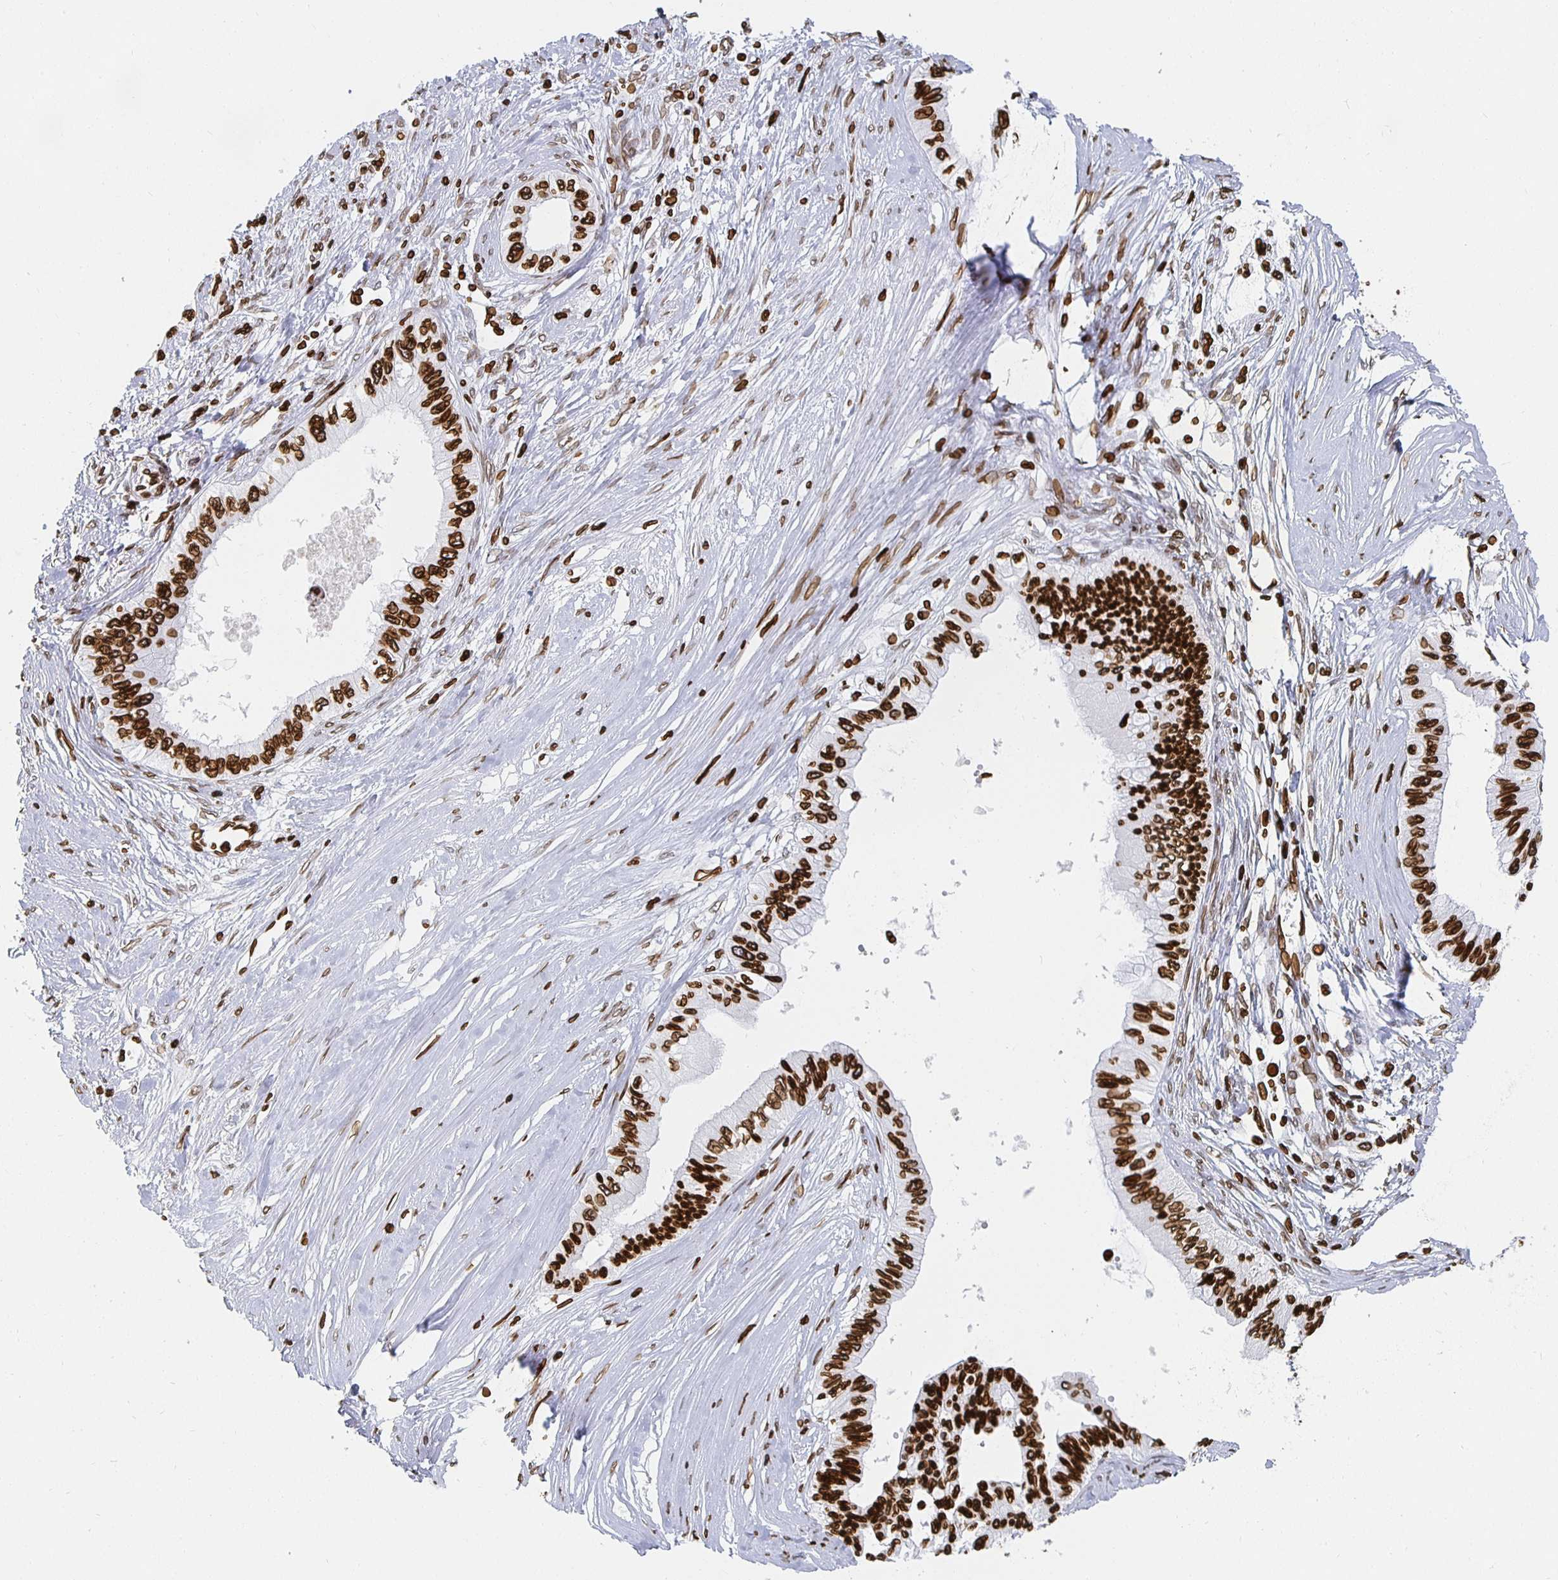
{"staining": {"intensity": "strong", "quantity": ">75%", "location": "cytoplasmic/membranous,nuclear"}, "tissue": "pancreatic cancer", "cell_type": "Tumor cells", "image_type": "cancer", "snomed": [{"axis": "morphology", "description": "Adenocarcinoma, NOS"}, {"axis": "topography", "description": "Pancreas"}], "caption": "Immunohistochemical staining of human pancreatic cancer reveals high levels of strong cytoplasmic/membranous and nuclear positivity in approximately >75% of tumor cells.", "gene": "LMNB1", "patient": {"sex": "male", "age": 71}}